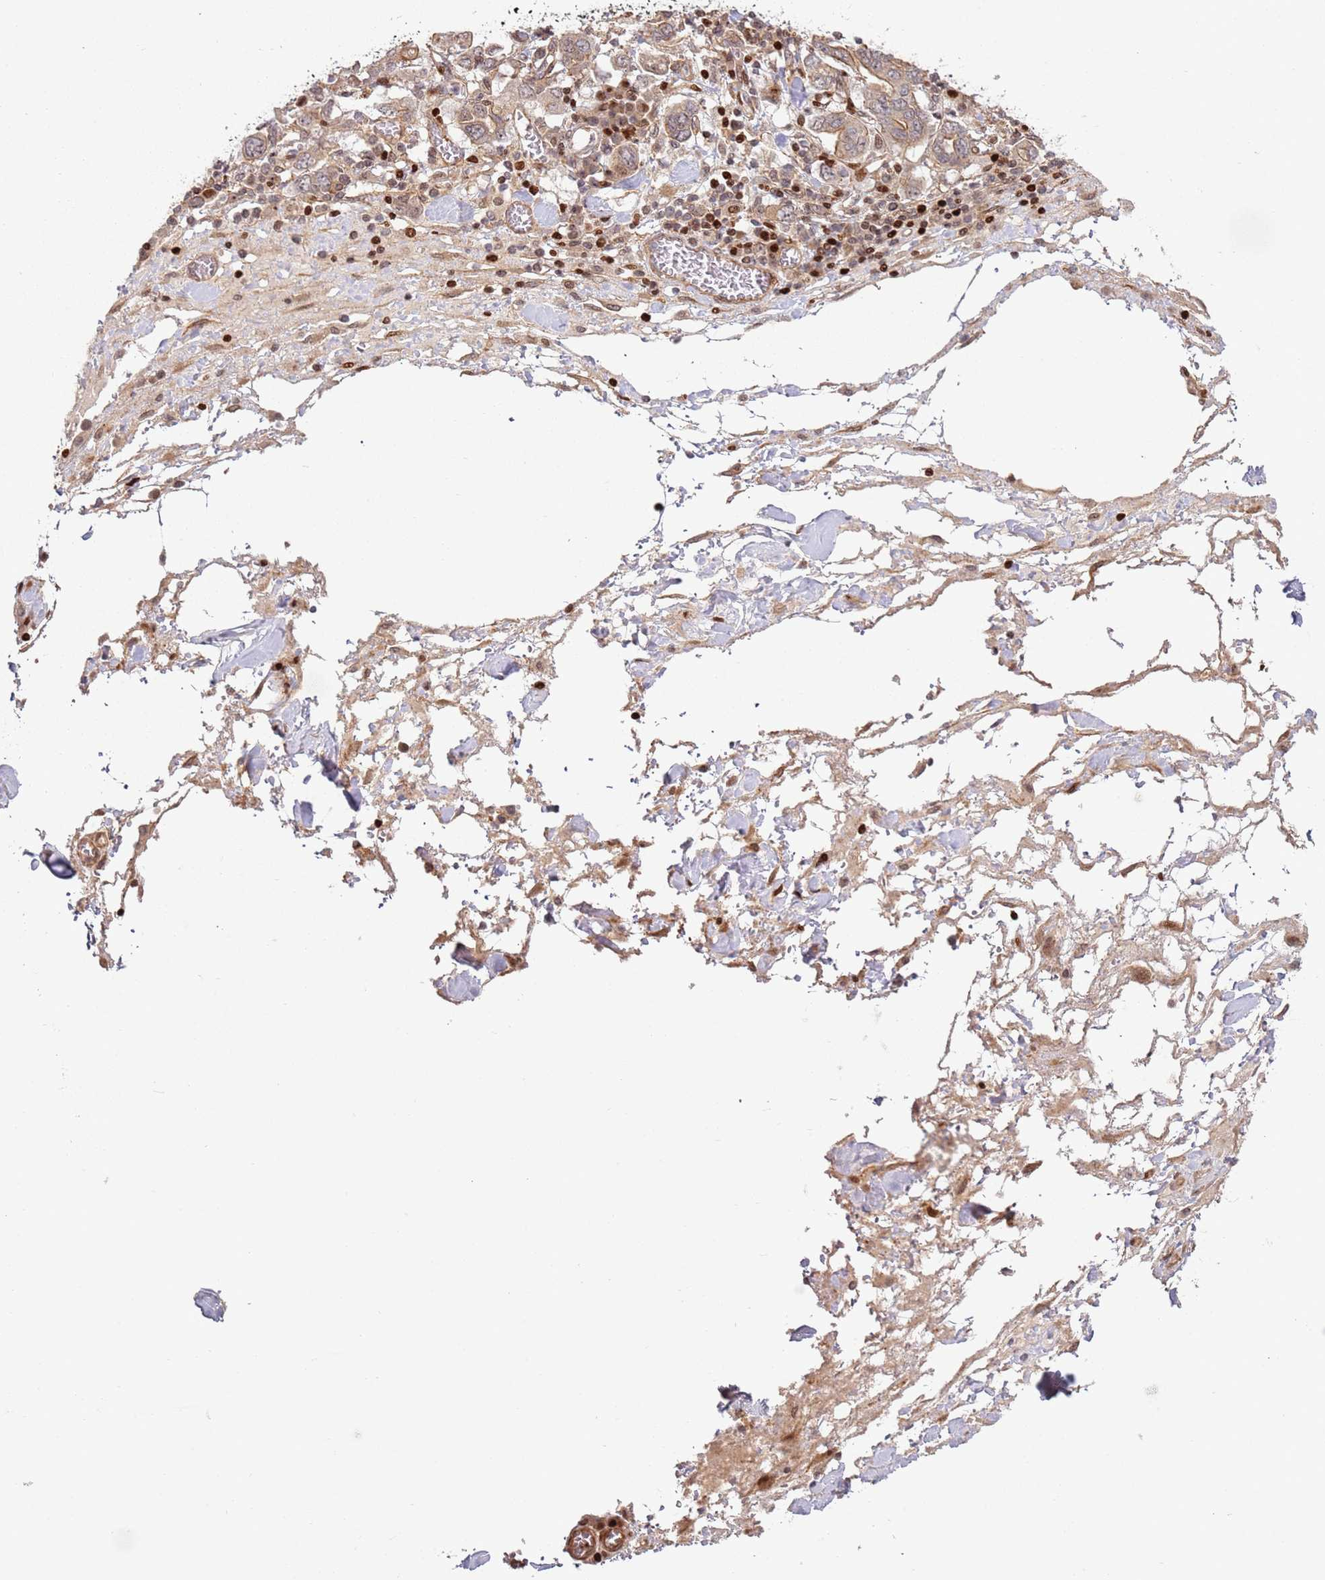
{"staining": {"intensity": "weak", "quantity": ">75%", "location": "cytoplasmic/membranous"}, "tissue": "stomach cancer", "cell_type": "Tumor cells", "image_type": "cancer", "snomed": [{"axis": "morphology", "description": "Adenocarcinoma, NOS"}, {"axis": "topography", "description": "Stomach, upper"}, {"axis": "topography", "description": "Stomach"}], "caption": "Adenocarcinoma (stomach) stained with a brown dye exhibits weak cytoplasmic/membranous positive expression in about >75% of tumor cells.", "gene": "TMEM233", "patient": {"sex": "male", "age": 62}}